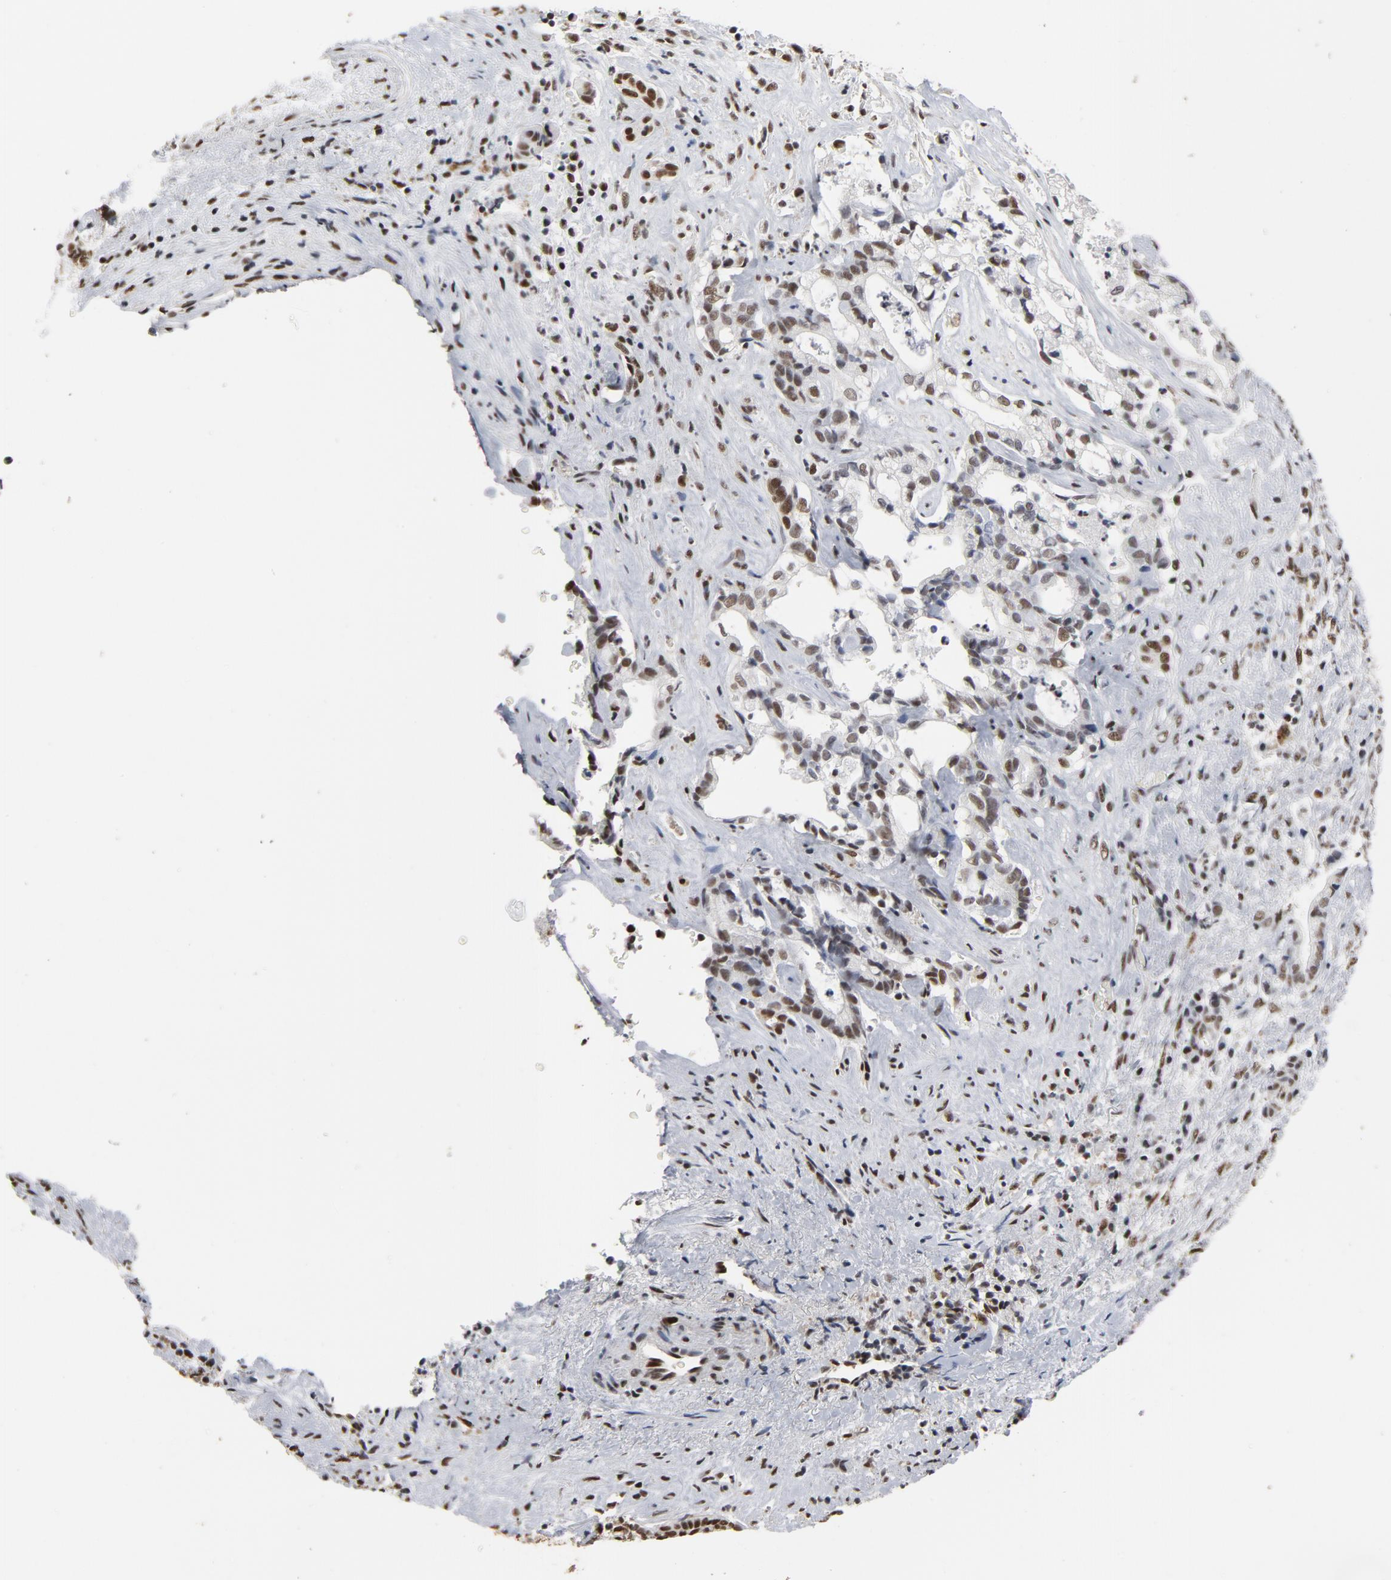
{"staining": {"intensity": "strong", "quantity": ">75%", "location": "nuclear"}, "tissue": "liver cancer", "cell_type": "Tumor cells", "image_type": "cancer", "snomed": [{"axis": "morphology", "description": "Cholangiocarcinoma"}, {"axis": "topography", "description": "Liver"}], "caption": "Human liver cholangiocarcinoma stained for a protein (brown) demonstrates strong nuclear positive expression in approximately >75% of tumor cells.", "gene": "MRE11", "patient": {"sex": "male", "age": 57}}